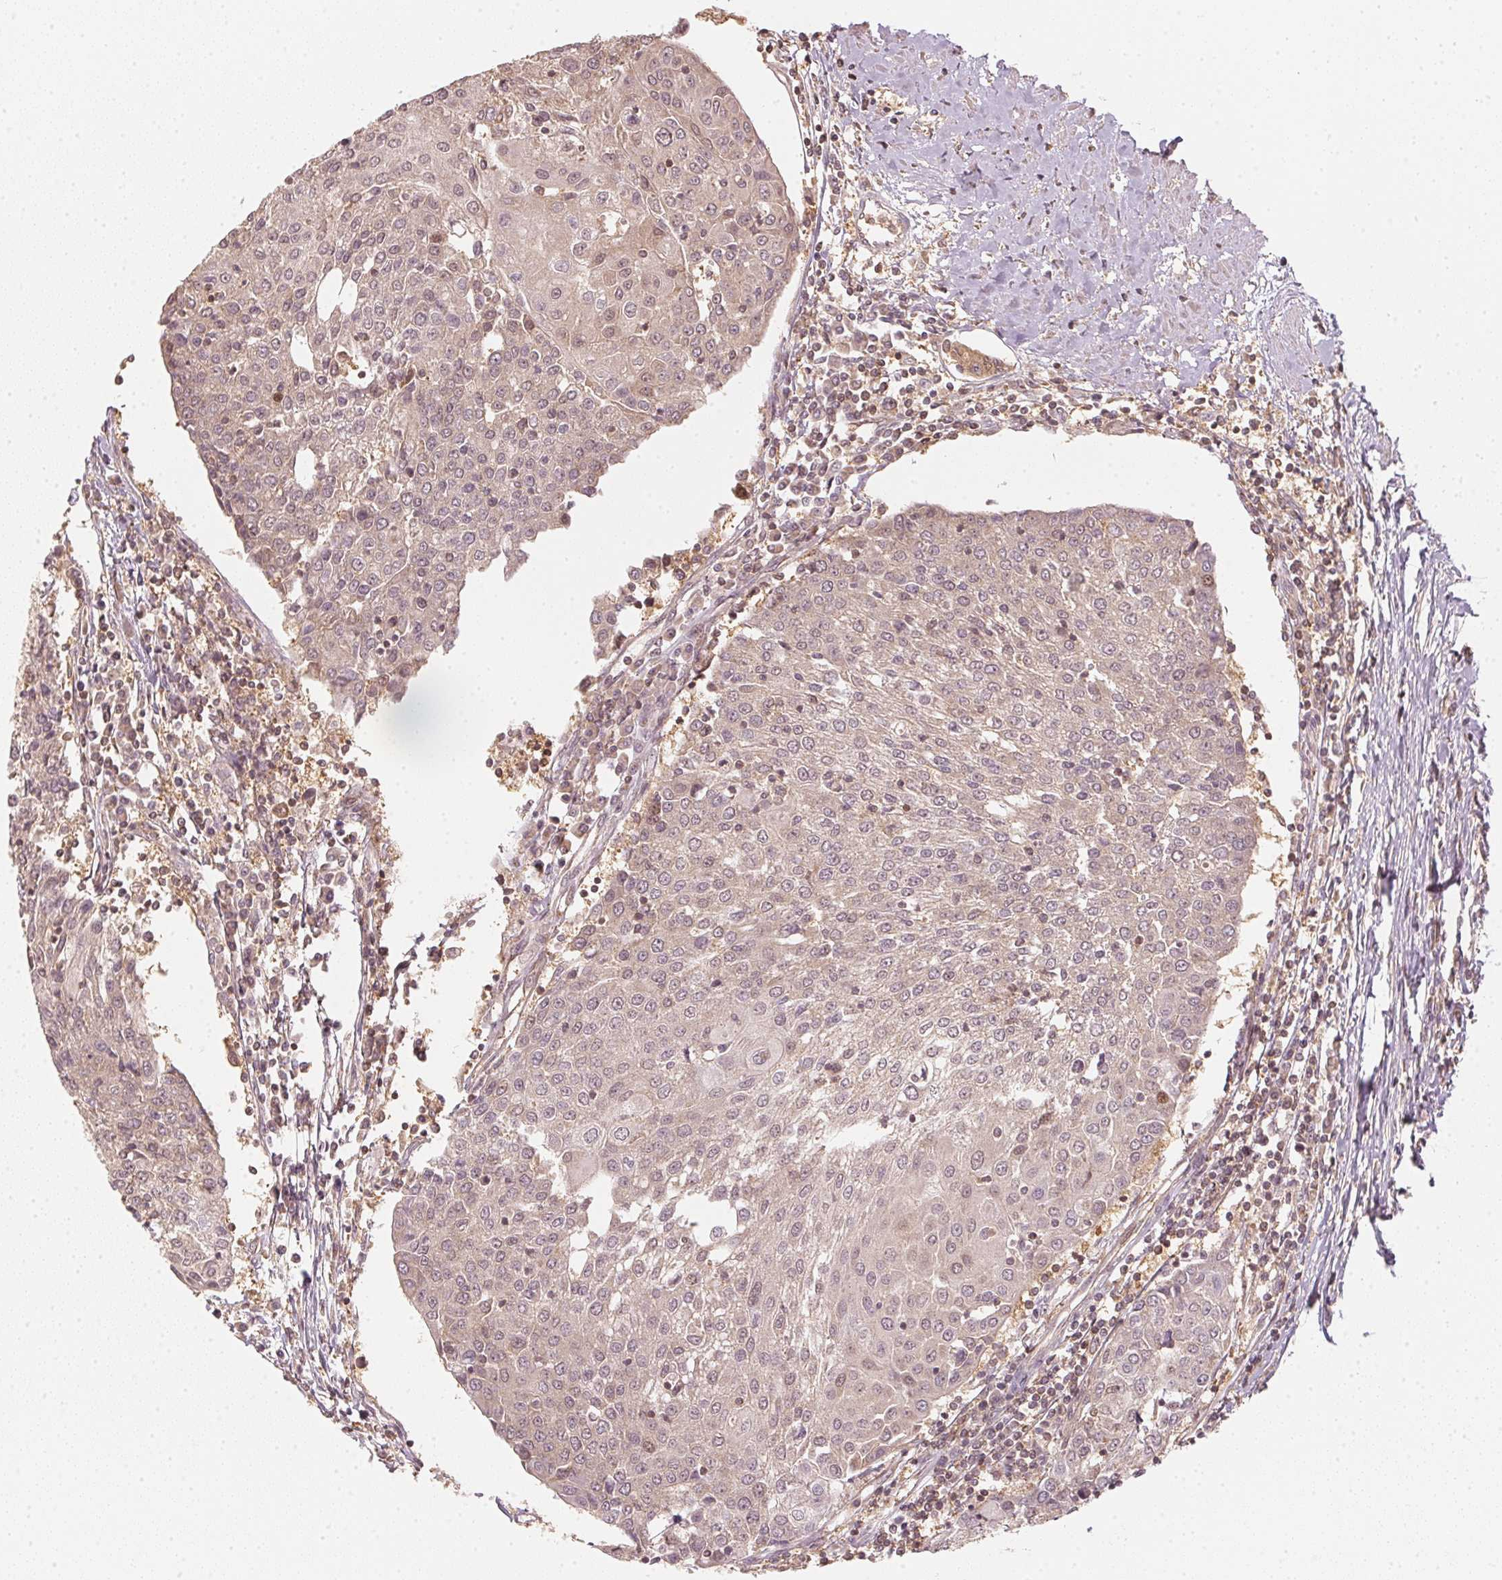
{"staining": {"intensity": "weak", "quantity": "<25%", "location": "nuclear"}, "tissue": "urothelial cancer", "cell_type": "Tumor cells", "image_type": "cancer", "snomed": [{"axis": "morphology", "description": "Urothelial carcinoma, High grade"}, {"axis": "topography", "description": "Urinary bladder"}], "caption": "Tumor cells are negative for protein expression in human urothelial cancer.", "gene": "UBE2L3", "patient": {"sex": "female", "age": 85}}